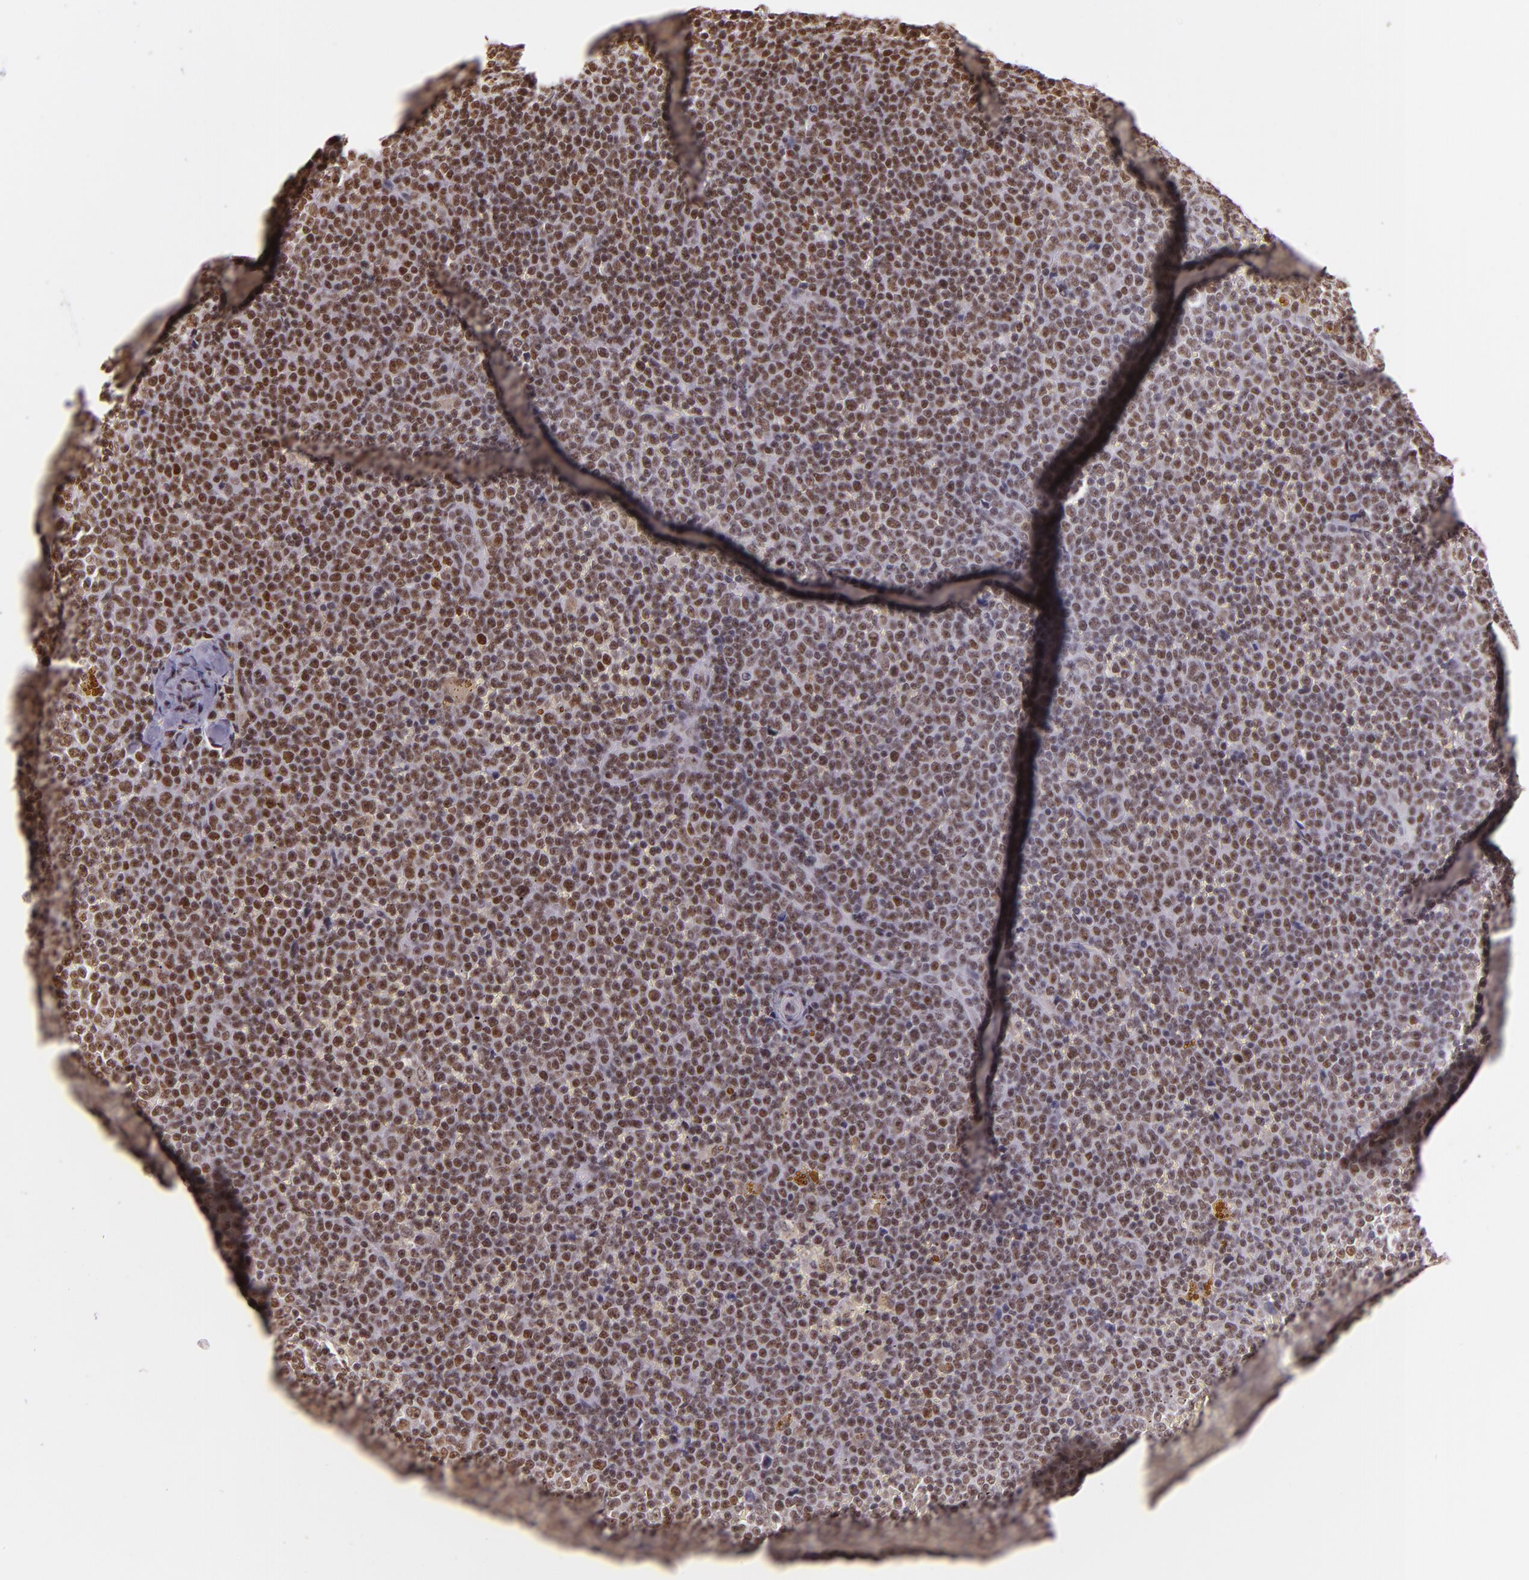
{"staining": {"intensity": "moderate", "quantity": ">75%", "location": "nuclear"}, "tissue": "lymphoma", "cell_type": "Tumor cells", "image_type": "cancer", "snomed": [{"axis": "morphology", "description": "Malignant lymphoma, non-Hodgkin's type, Low grade"}, {"axis": "topography", "description": "Lymph node"}], "caption": "Immunohistochemical staining of human lymphoma displays moderate nuclear protein positivity in about >75% of tumor cells.", "gene": "USF1", "patient": {"sex": "male", "age": 50}}